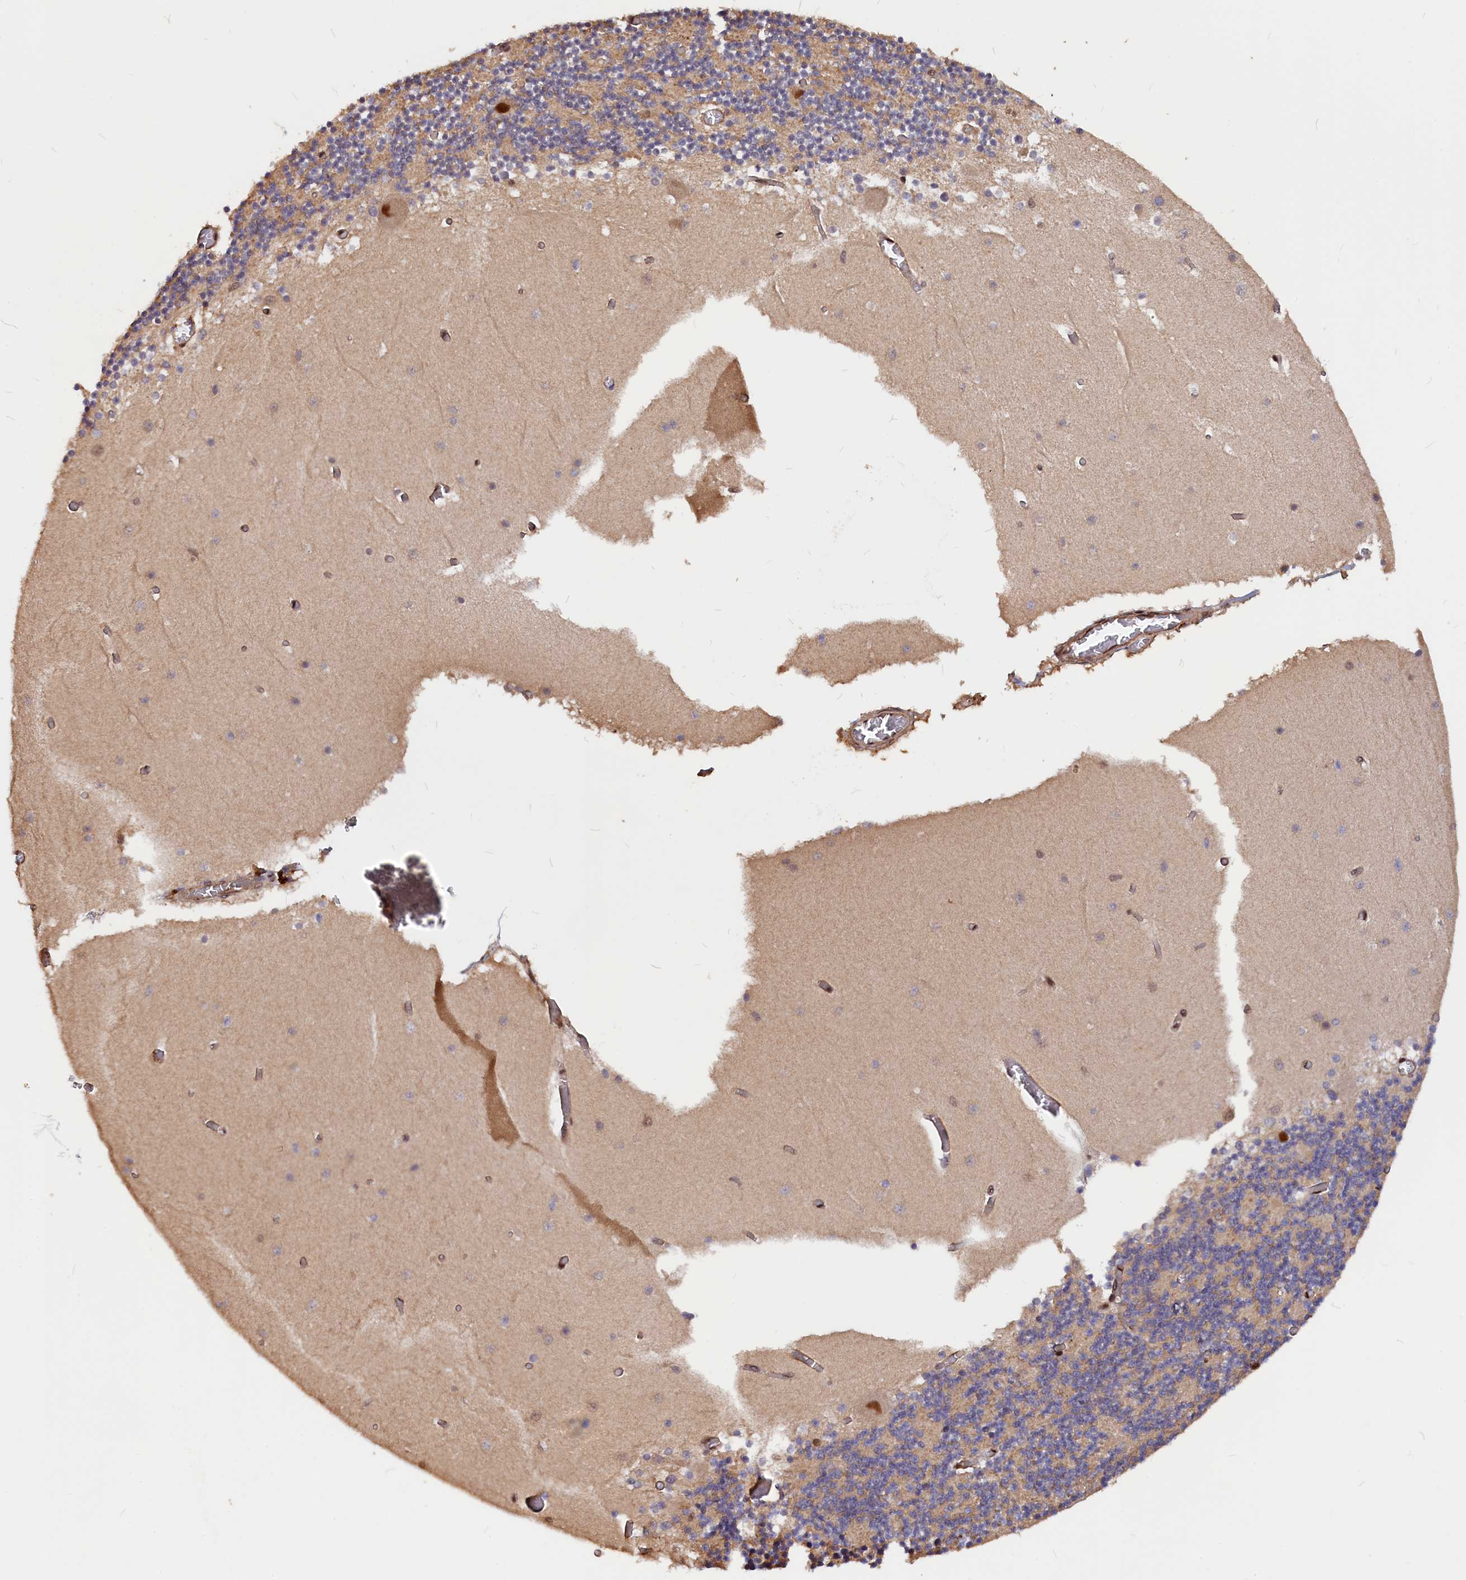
{"staining": {"intensity": "weak", "quantity": "<25%", "location": "nuclear"}, "tissue": "cerebellum", "cell_type": "Cells in granular layer", "image_type": "normal", "snomed": [{"axis": "morphology", "description": "Normal tissue, NOS"}, {"axis": "topography", "description": "Cerebellum"}], "caption": "The immunohistochemistry (IHC) image has no significant positivity in cells in granular layer of cerebellum.", "gene": "ADRM1", "patient": {"sex": "female", "age": 28}}